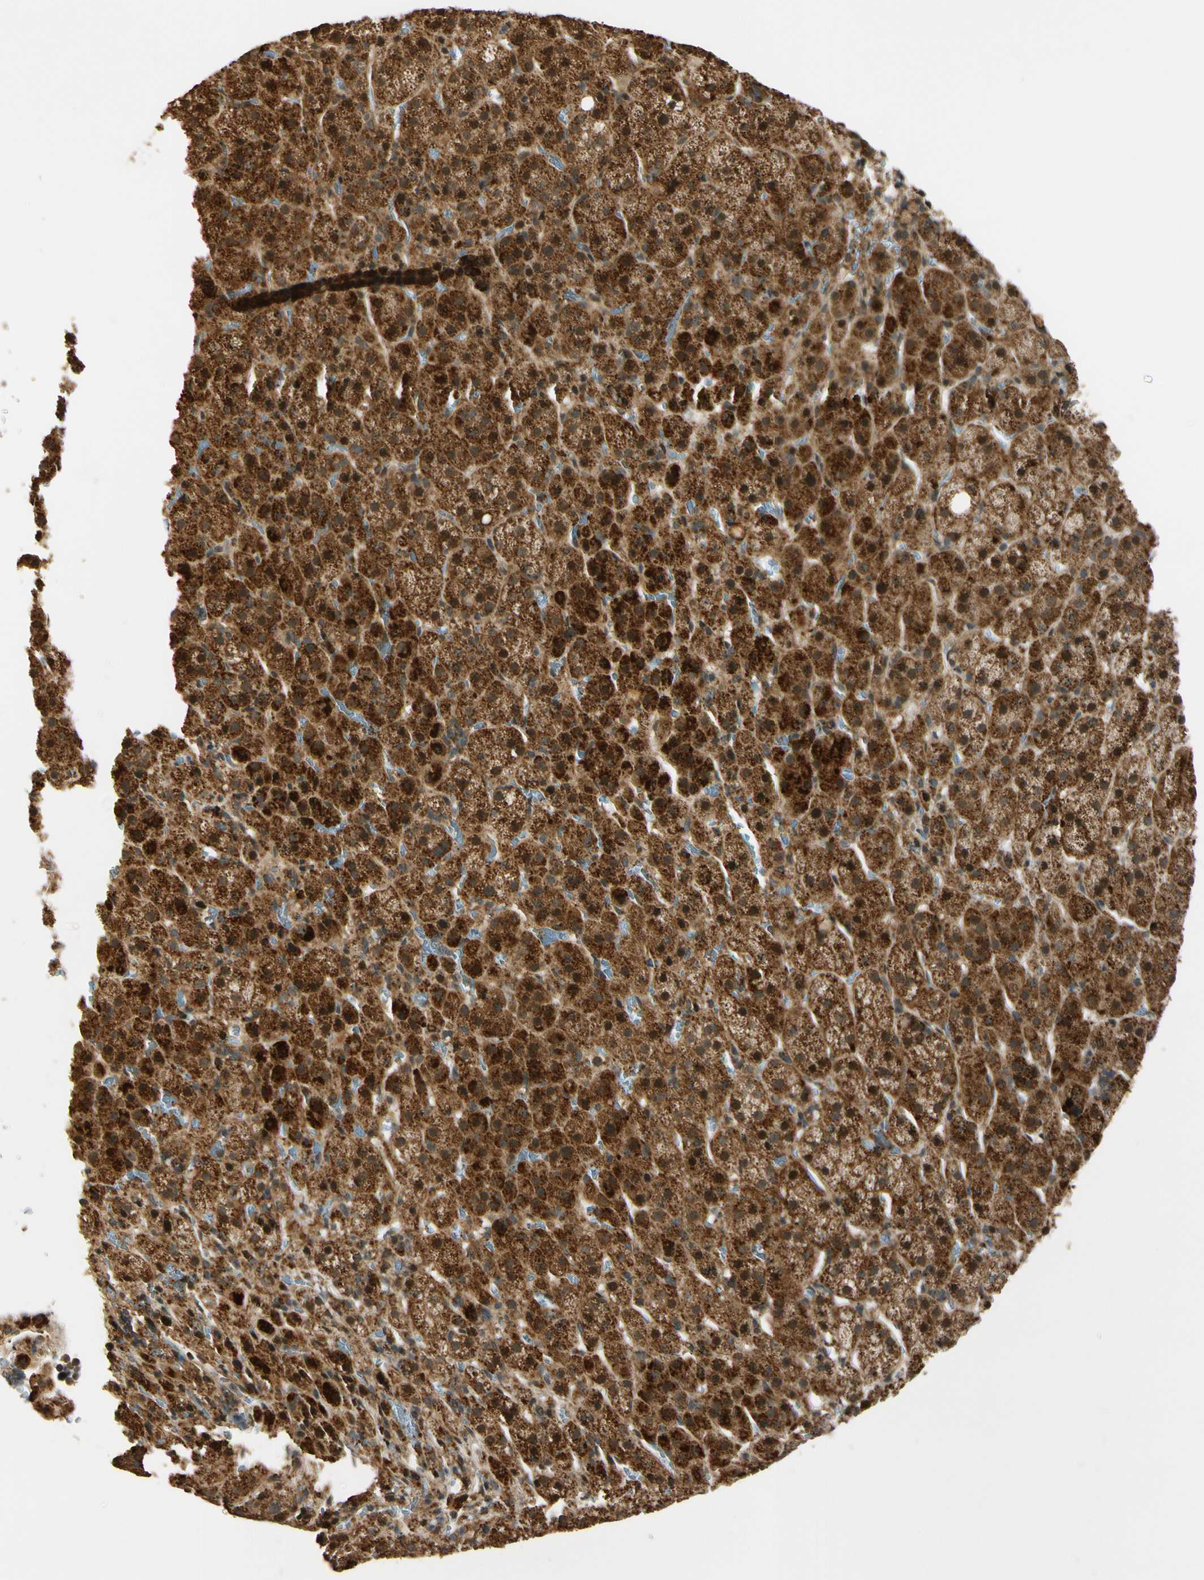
{"staining": {"intensity": "strong", "quantity": ">75%", "location": "cytoplasmic/membranous"}, "tissue": "adrenal gland", "cell_type": "Glandular cells", "image_type": "normal", "snomed": [{"axis": "morphology", "description": "Normal tissue, NOS"}, {"axis": "topography", "description": "Adrenal gland"}], "caption": "An immunohistochemistry (IHC) histopathology image of benign tissue is shown. Protein staining in brown shows strong cytoplasmic/membranous positivity in adrenal gland within glandular cells. Nuclei are stained in blue.", "gene": "LAMTOR1", "patient": {"sex": "female", "age": 57}}